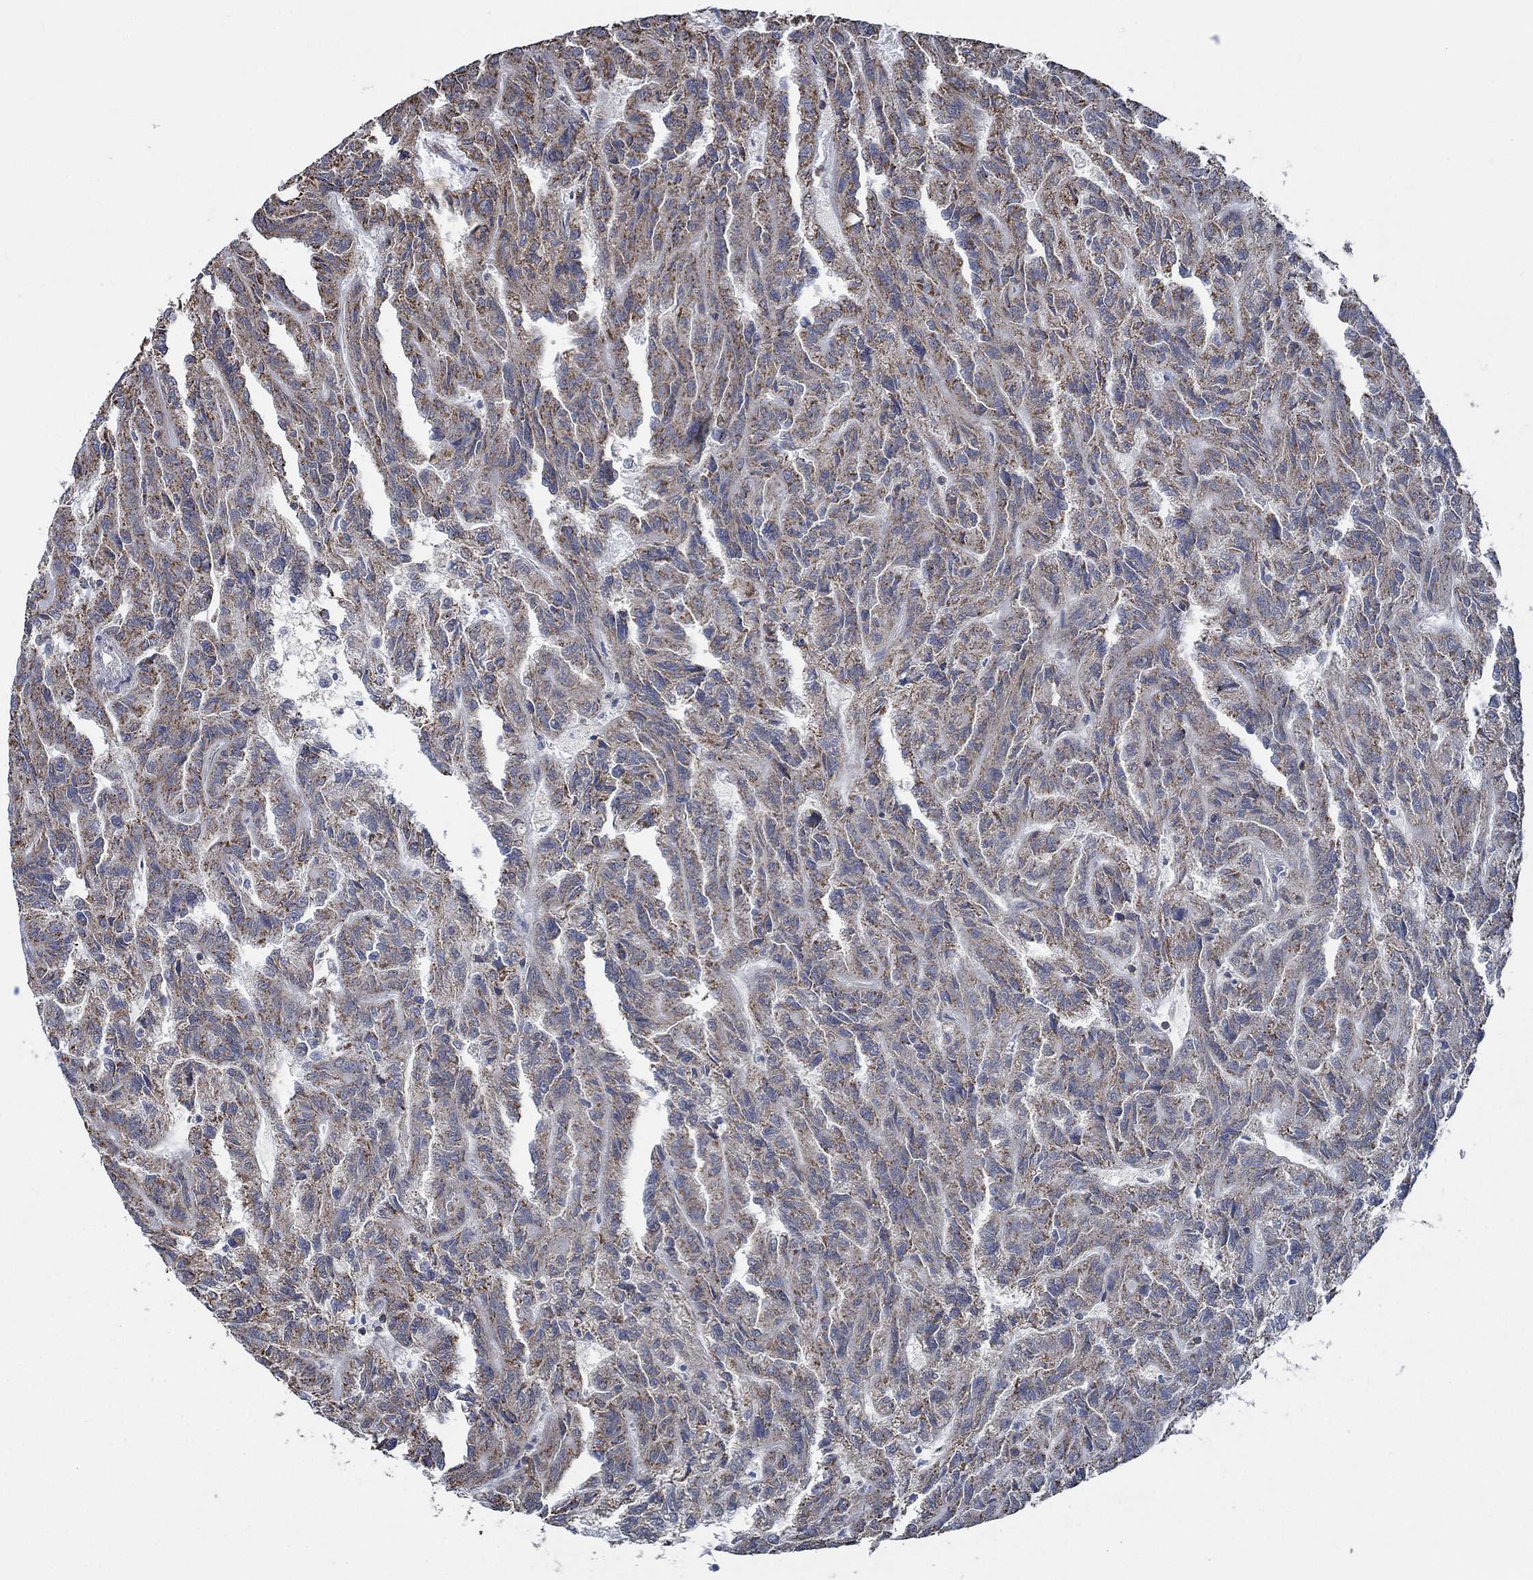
{"staining": {"intensity": "weak", "quantity": ">75%", "location": "cytoplasmic/membranous"}, "tissue": "renal cancer", "cell_type": "Tumor cells", "image_type": "cancer", "snomed": [{"axis": "morphology", "description": "Adenocarcinoma, NOS"}, {"axis": "topography", "description": "Kidney"}], "caption": "DAB immunohistochemical staining of human renal cancer displays weak cytoplasmic/membranous protein staining in about >75% of tumor cells.", "gene": "STXBP6", "patient": {"sex": "male", "age": 79}}